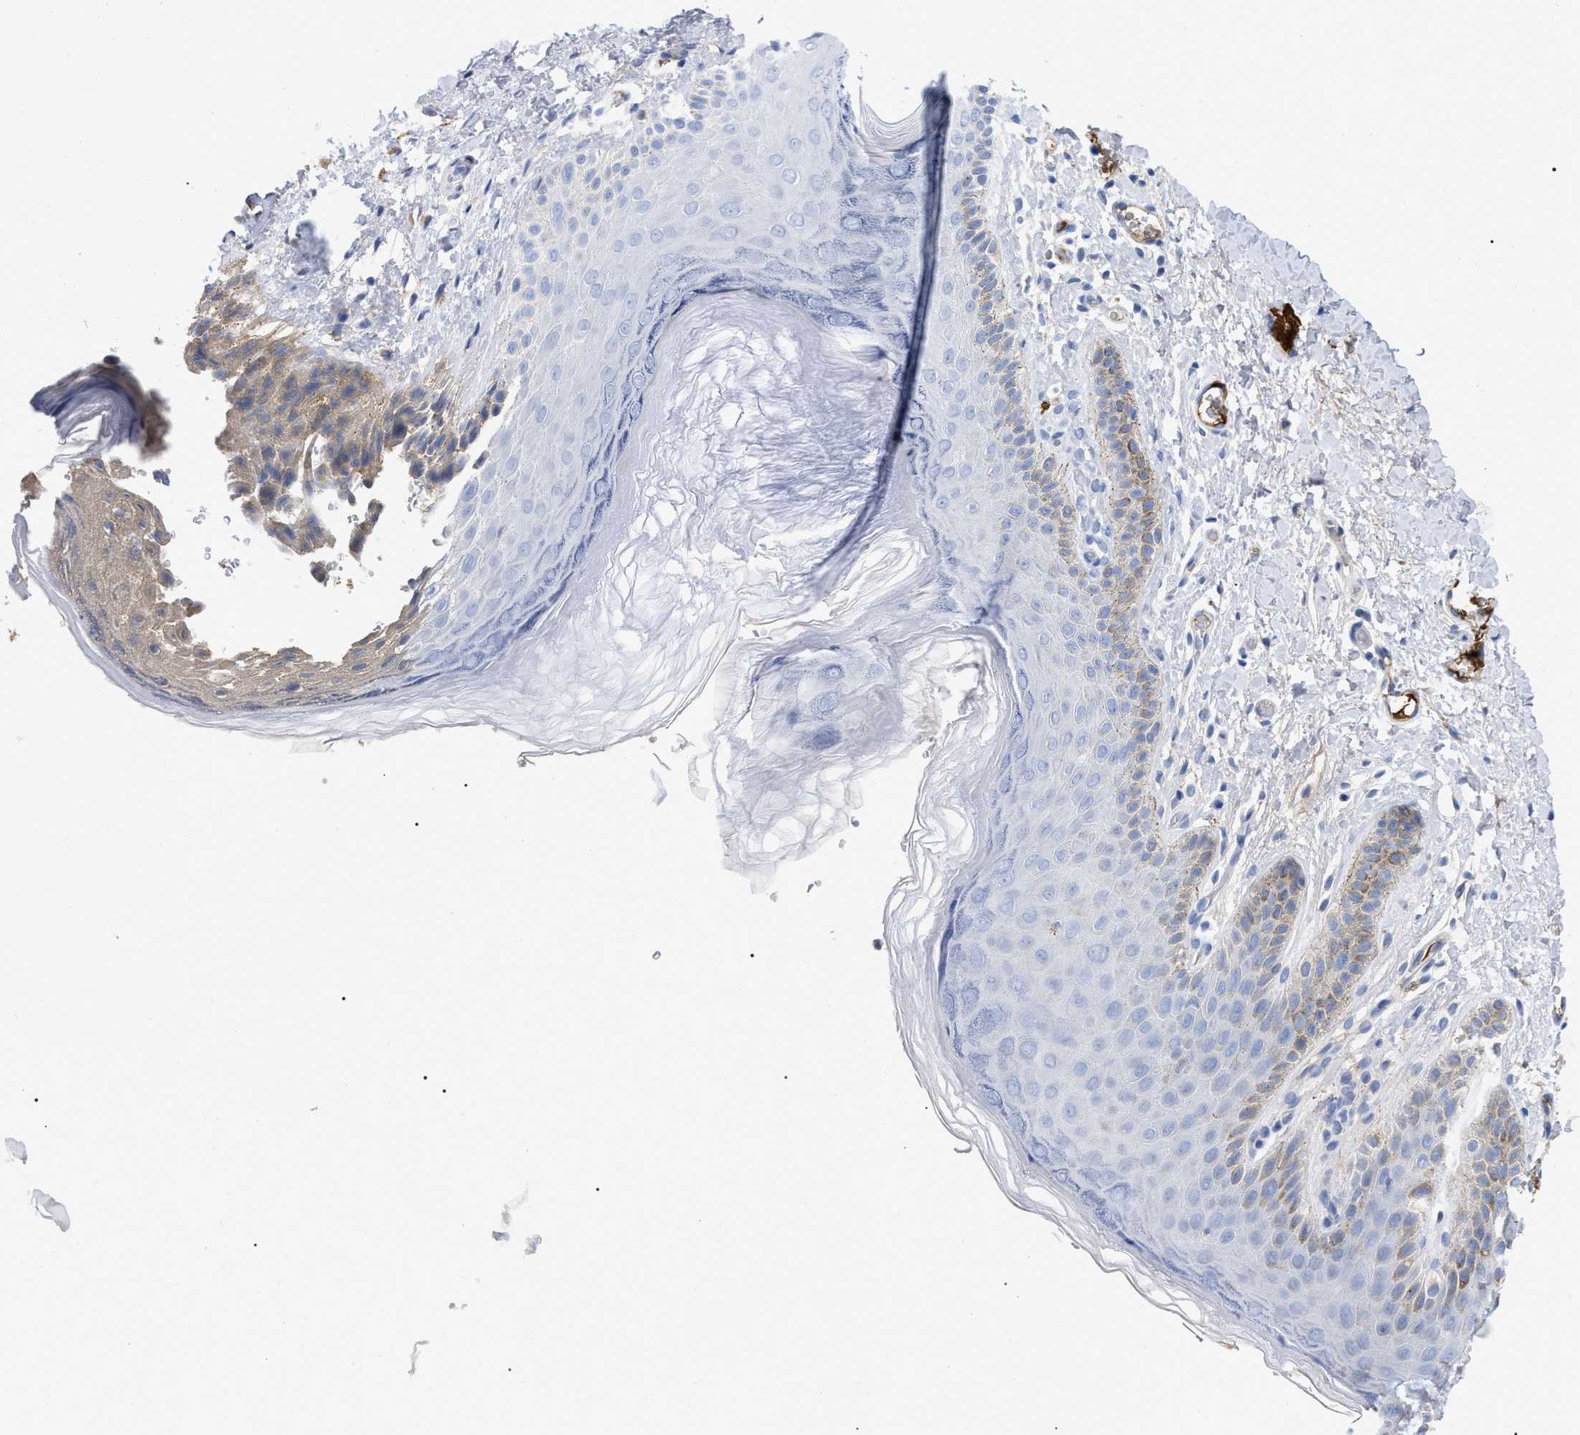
{"staining": {"intensity": "weak", "quantity": "<25%", "location": "cytoplasmic/membranous"}, "tissue": "skin", "cell_type": "Epidermal cells", "image_type": "normal", "snomed": [{"axis": "morphology", "description": "Normal tissue, NOS"}, {"axis": "topography", "description": "Anal"}], "caption": "Skin was stained to show a protein in brown. There is no significant expression in epidermal cells. Nuclei are stained in blue.", "gene": "IGHV5", "patient": {"sex": "male", "age": 44}}